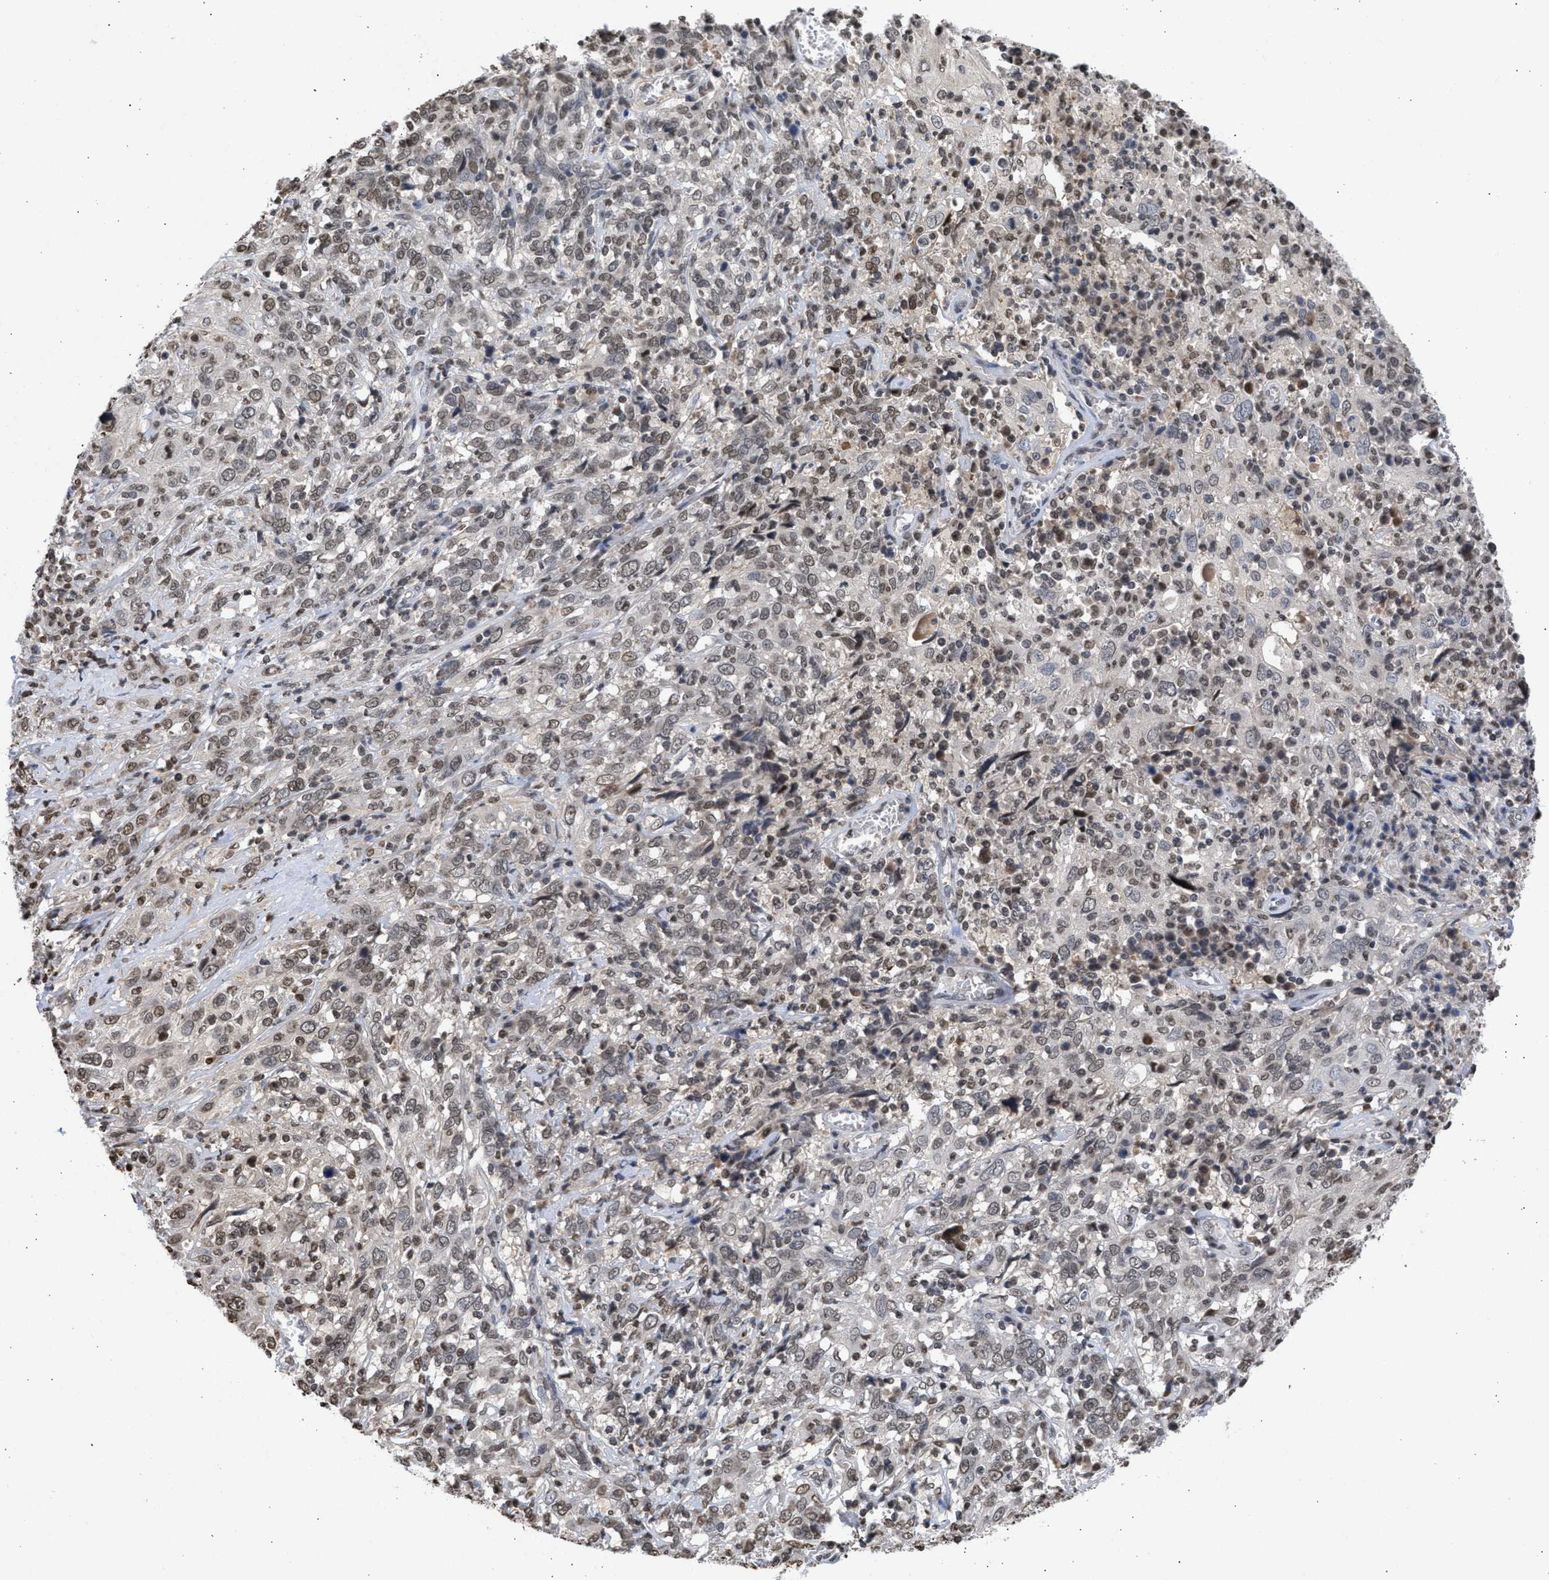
{"staining": {"intensity": "weak", "quantity": "25%-75%", "location": "nuclear"}, "tissue": "cervical cancer", "cell_type": "Tumor cells", "image_type": "cancer", "snomed": [{"axis": "morphology", "description": "Squamous cell carcinoma, NOS"}, {"axis": "topography", "description": "Cervix"}], "caption": "Cervical squamous cell carcinoma stained for a protein (brown) reveals weak nuclear positive staining in approximately 25%-75% of tumor cells.", "gene": "NUP35", "patient": {"sex": "female", "age": 46}}